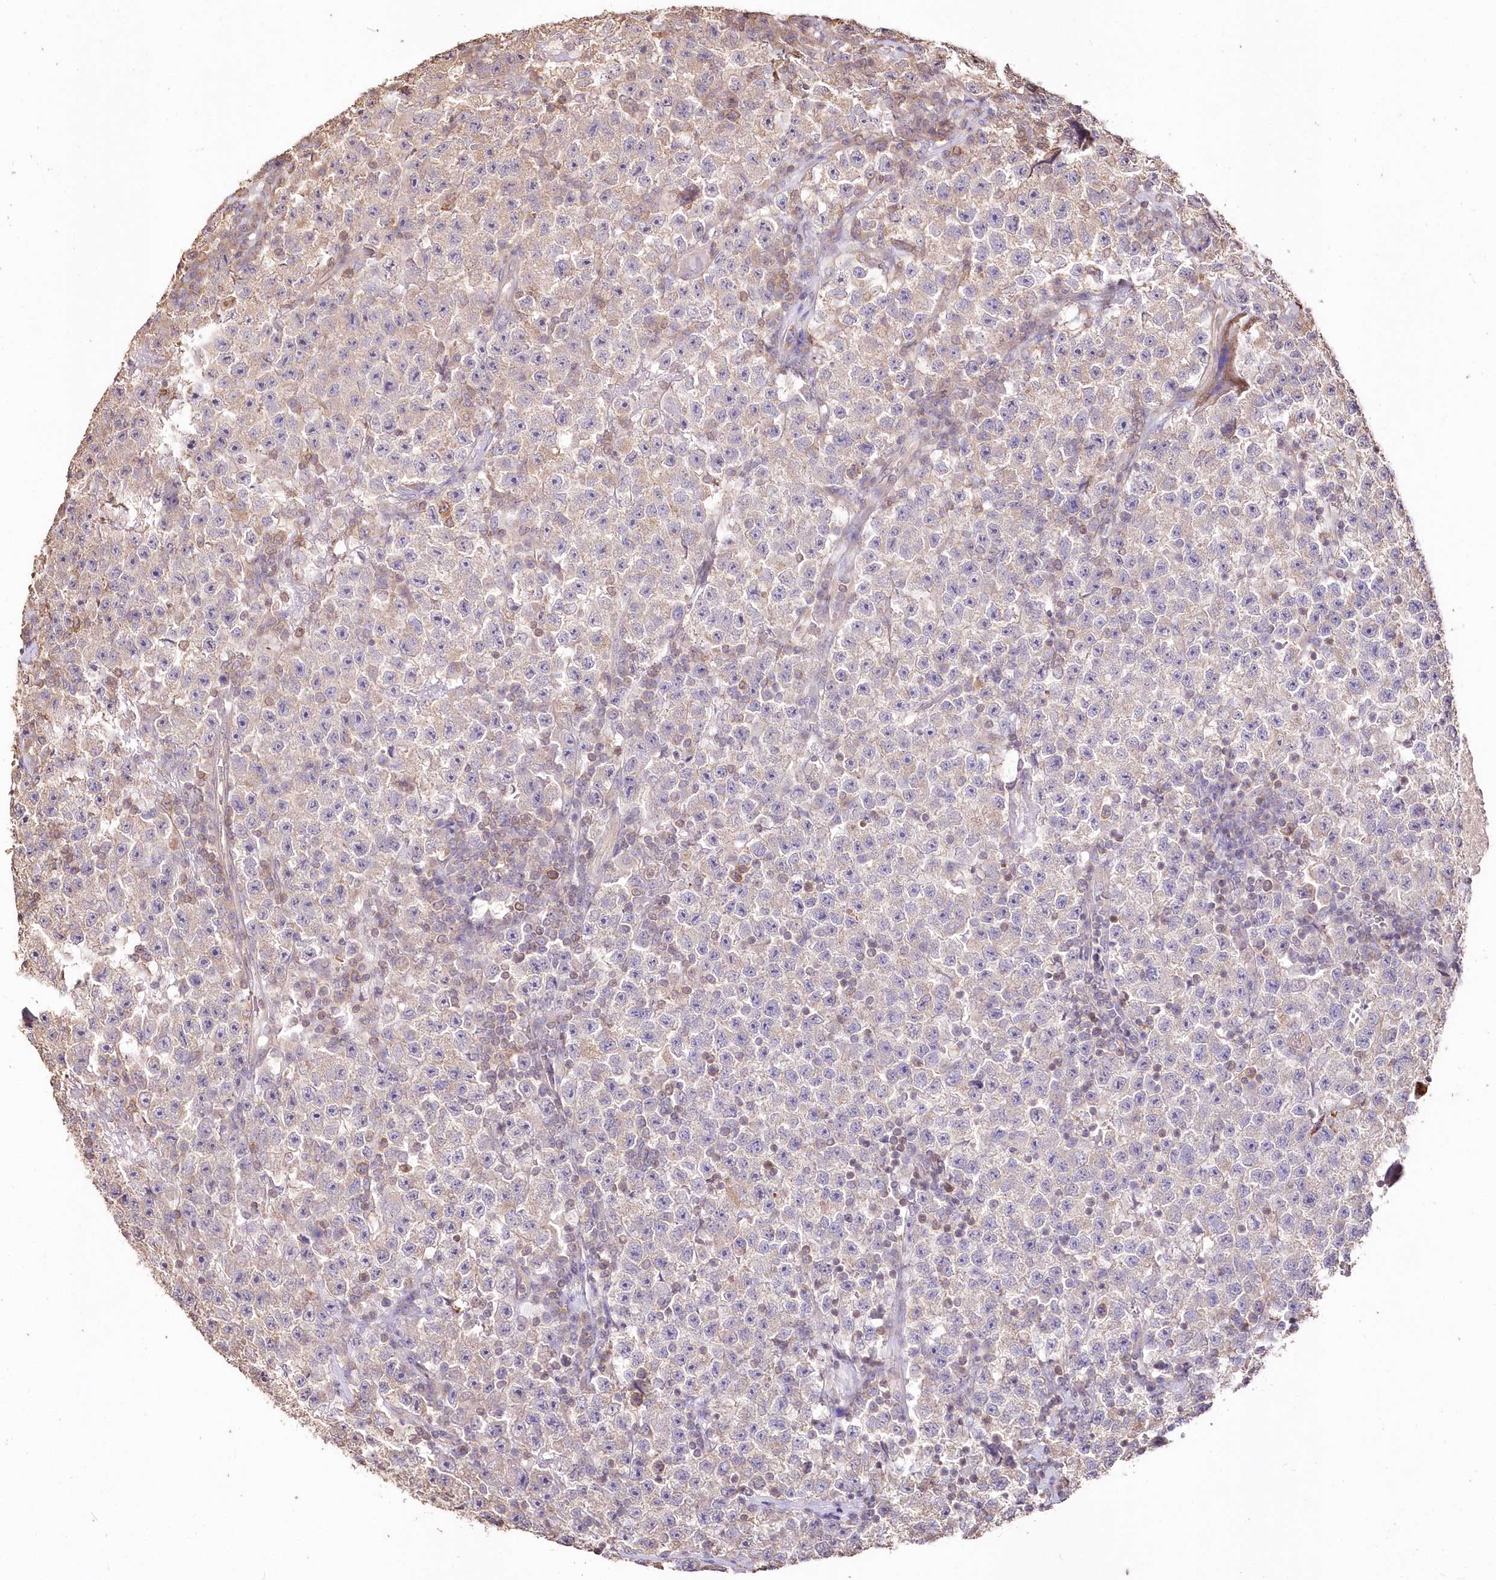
{"staining": {"intensity": "negative", "quantity": "none", "location": "none"}, "tissue": "testis cancer", "cell_type": "Tumor cells", "image_type": "cancer", "snomed": [{"axis": "morphology", "description": "Seminoma, NOS"}, {"axis": "topography", "description": "Testis"}], "caption": "The IHC photomicrograph has no significant expression in tumor cells of testis cancer tissue.", "gene": "STK17B", "patient": {"sex": "male", "age": 22}}